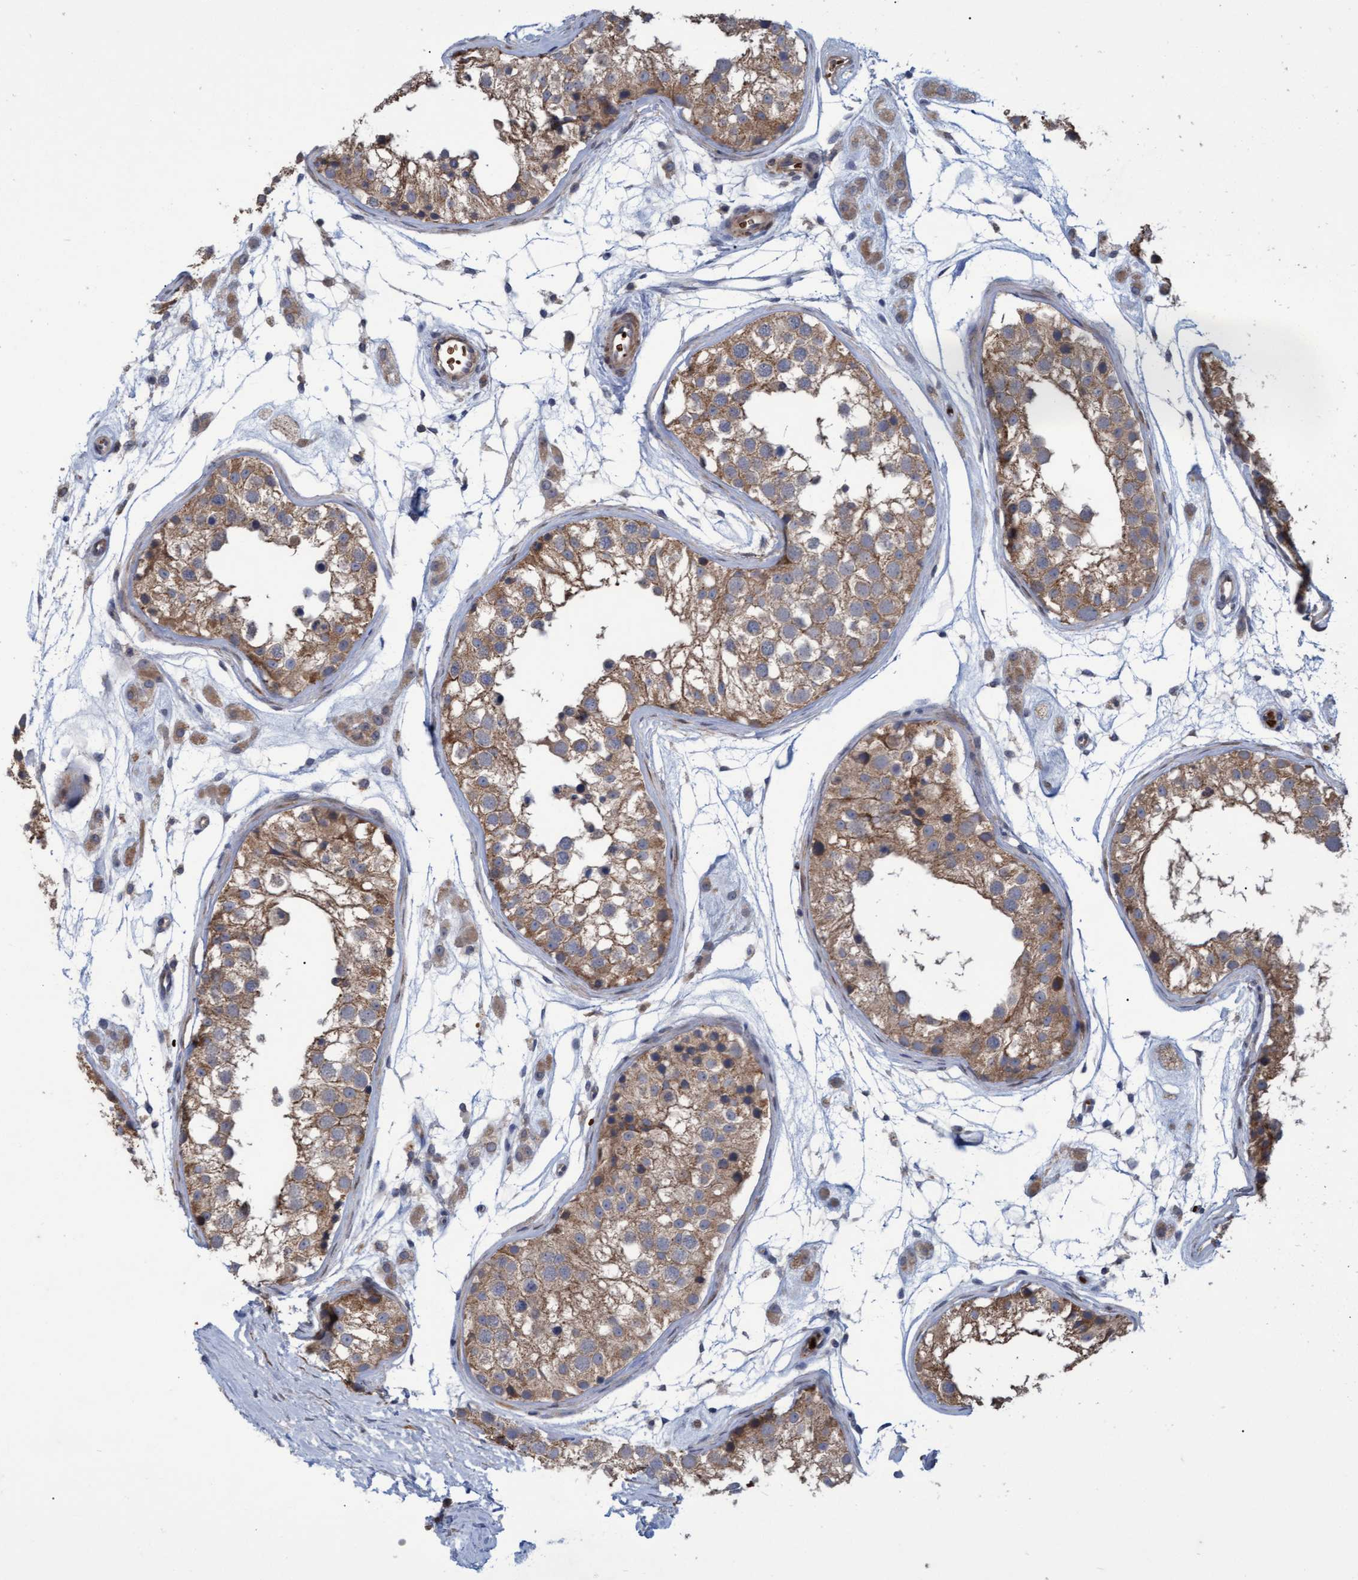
{"staining": {"intensity": "weak", "quantity": ">75%", "location": "cytoplasmic/membranous"}, "tissue": "testis", "cell_type": "Cells in seminiferous ducts", "image_type": "normal", "snomed": [{"axis": "morphology", "description": "Normal tissue, NOS"}, {"axis": "morphology", "description": "Adenocarcinoma, metastatic, NOS"}, {"axis": "topography", "description": "Testis"}], "caption": "Immunohistochemical staining of benign human testis demonstrates >75% levels of weak cytoplasmic/membranous protein staining in approximately >75% of cells in seminiferous ducts. (DAB (3,3'-diaminobenzidine) IHC with brightfield microscopy, high magnification).", "gene": "NAA15", "patient": {"sex": "male", "age": 26}}